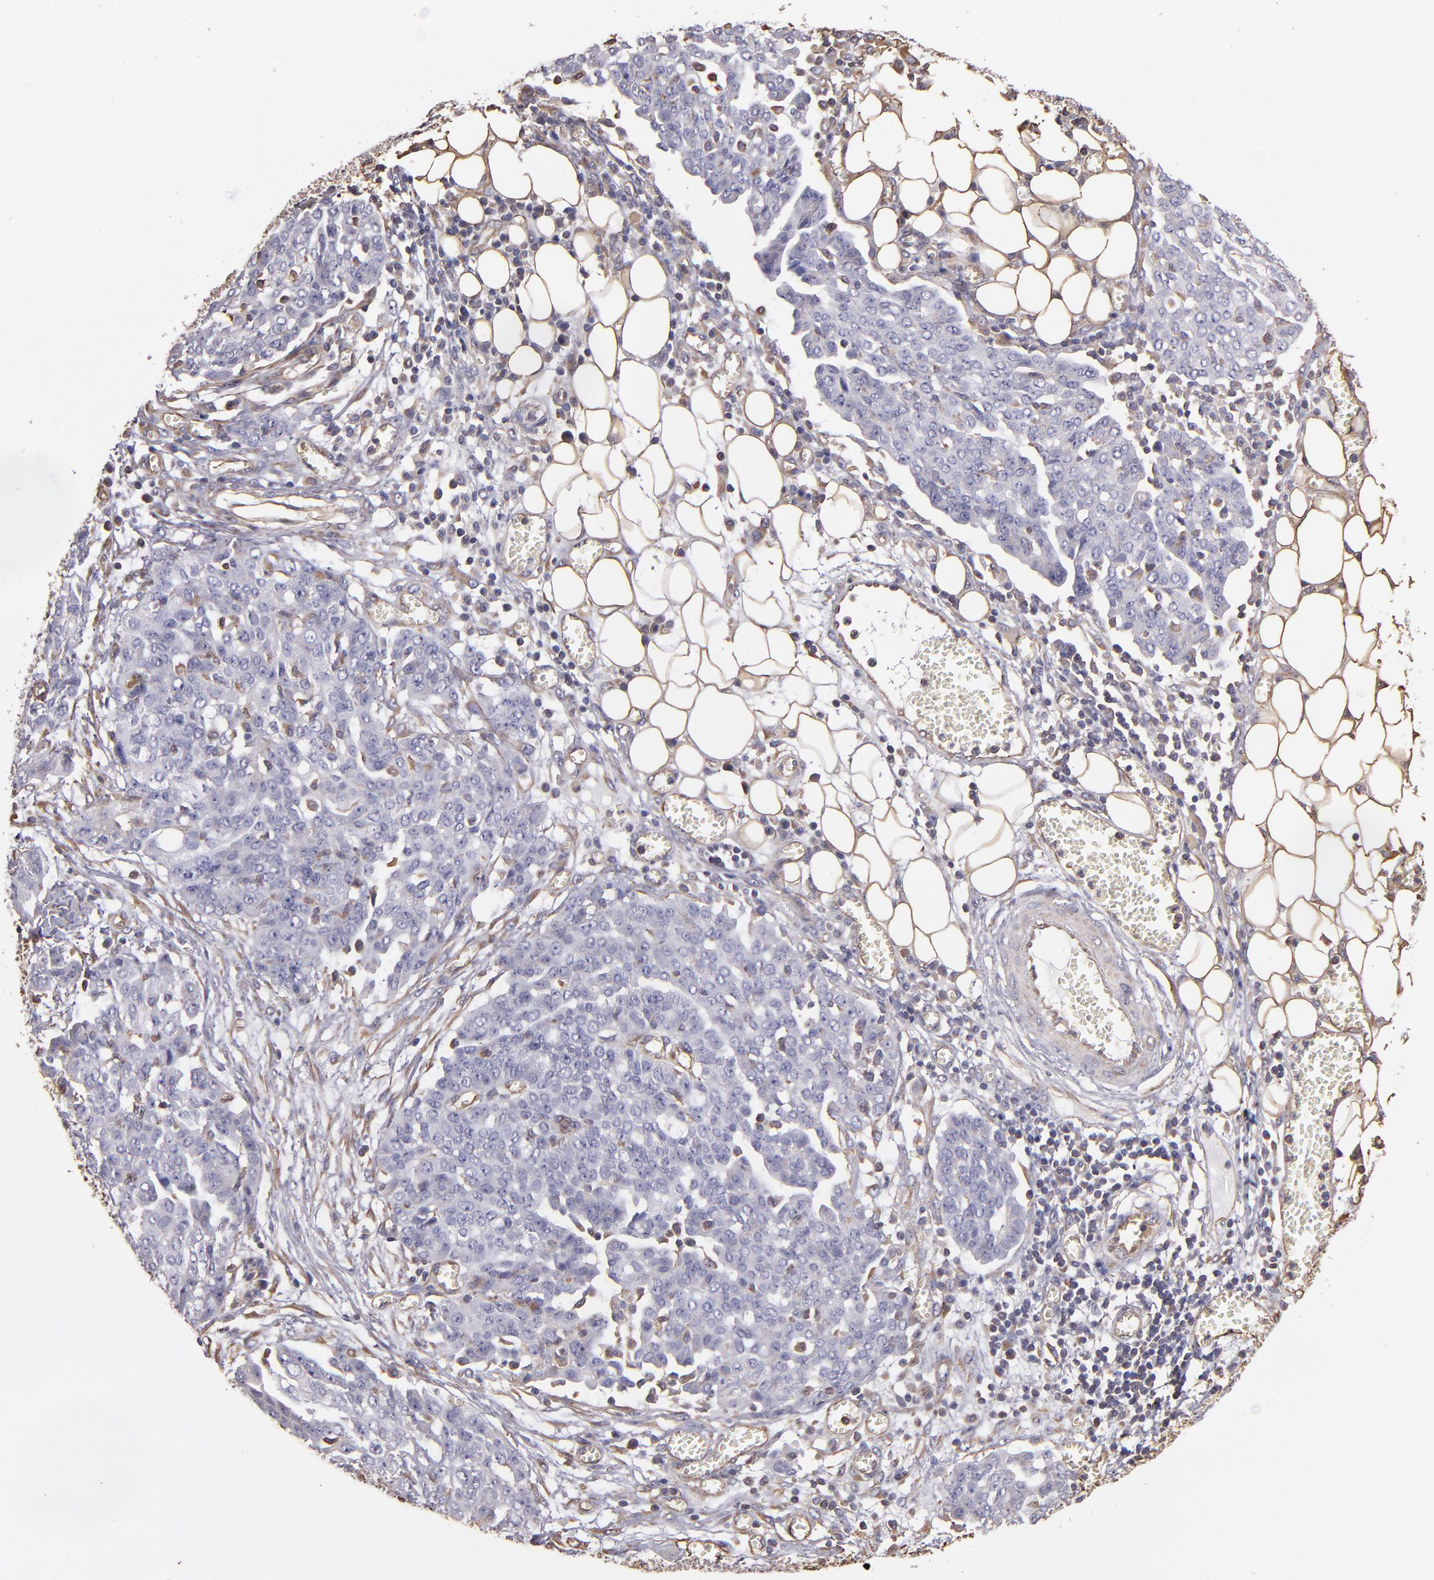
{"staining": {"intensity": "negative", "quantity": "none", "location": "none"}, "tissue": "ovarian cancer", "cell_type": "Tumor cells", "image_type": "cancer", "snomed": [{"axis": "morphology", "description": "Cystadenocarcinoma, serous, NOS"}, {"axis": "topography", "description": "Soft tissue"}, {"axis": "topography", "description": "Ovary"}], "caption": "Immunohistochemistry histopathology image of human ovarian cancer stained for a protein (brown), which displays no staining in tumor cells.", "gene": "ABCC1", "patient": {"sex": "female", "age": 57}}